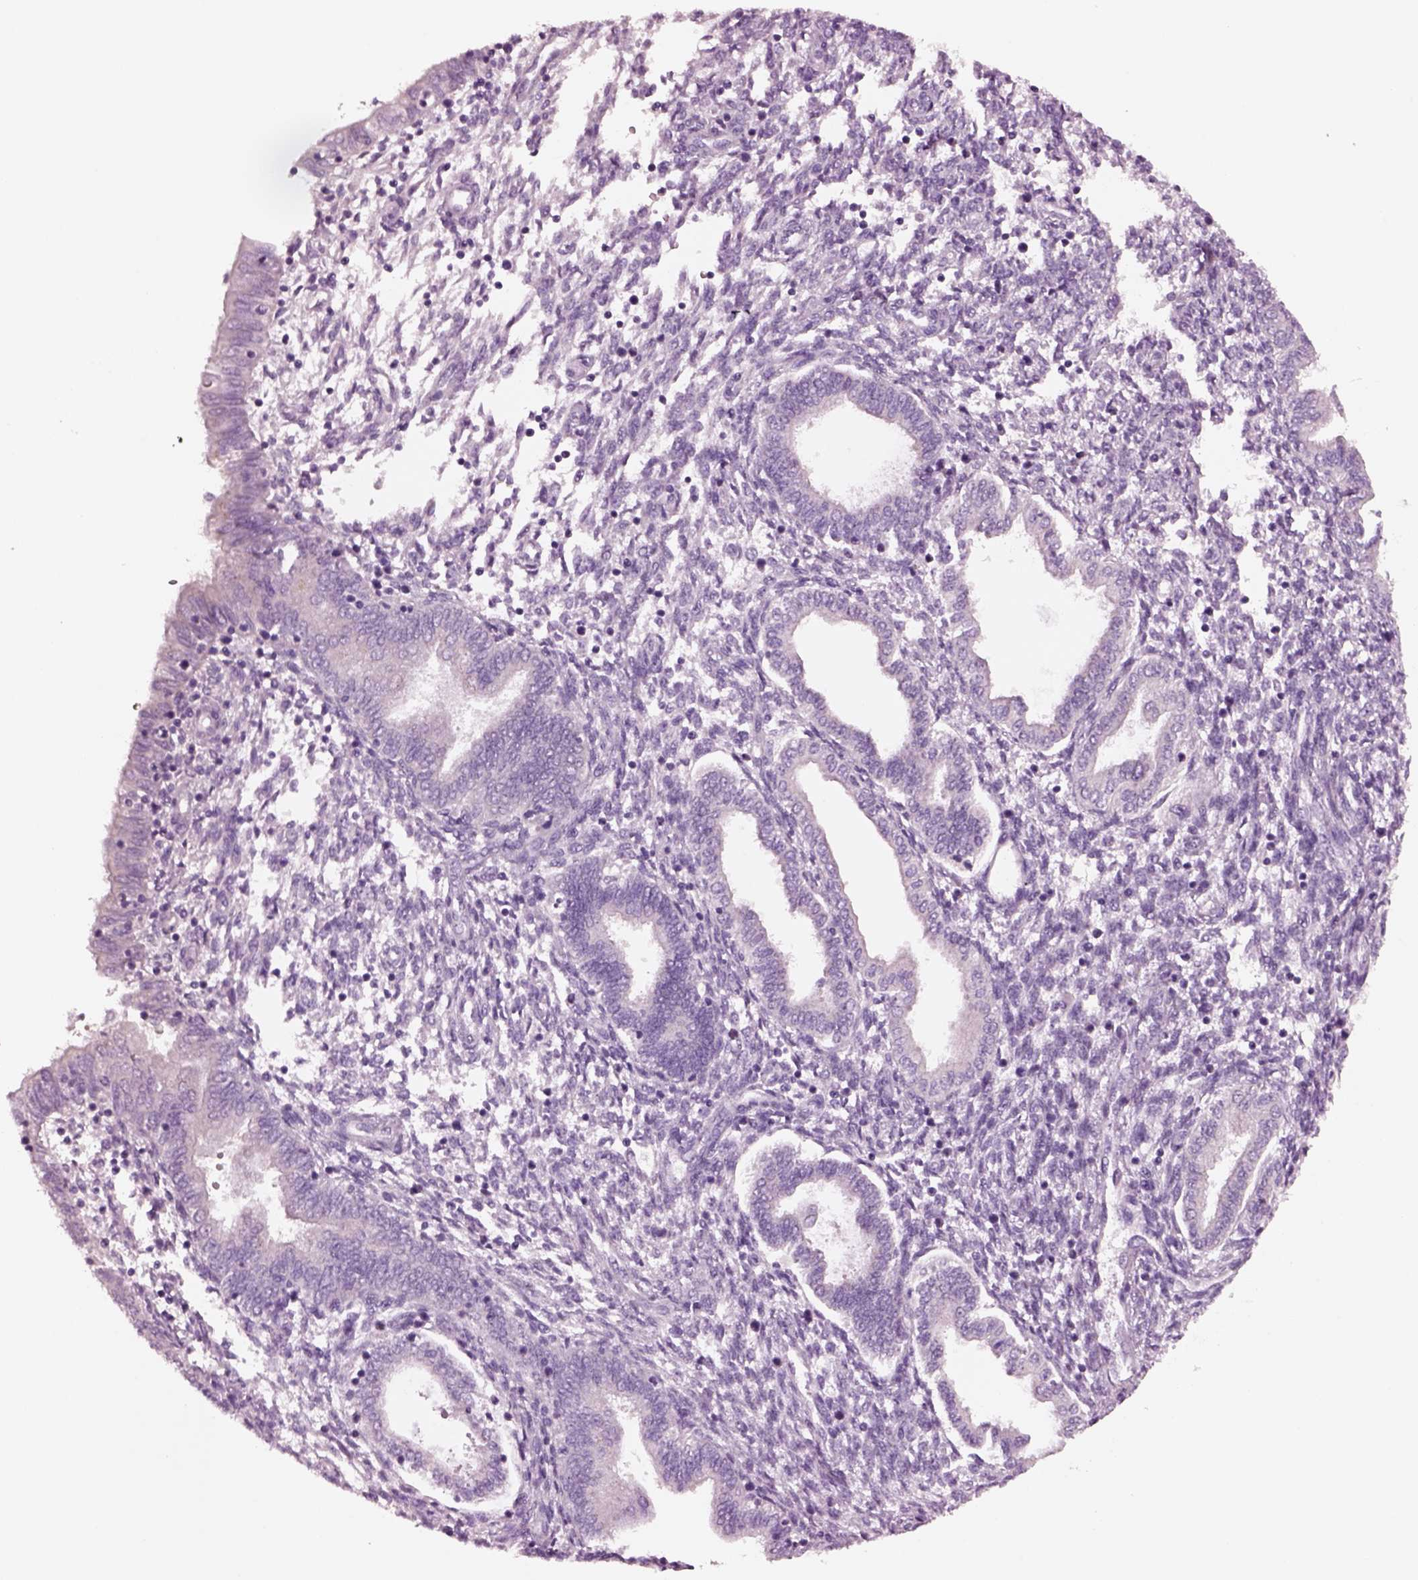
{"staining": {"intensity": "negative", "quantity": "none", "location": "none"}, "tissue": "endometrium", "cell_type": "Cells in endometrial stroma", "image_type": "normal", "snomed": [{"axis": "morphology", "description": "Normal tissue, NOS"}, {"axis": "topography", "description": "Endometrium"}], "caption": "IHC photomicrograph of unremarkable endometrium stained for a protein (brown), which exhibits no staining in cells in endometrial stroma.", "gene": "NMRK2", "patient": {"sex": "female", "age": 42}}